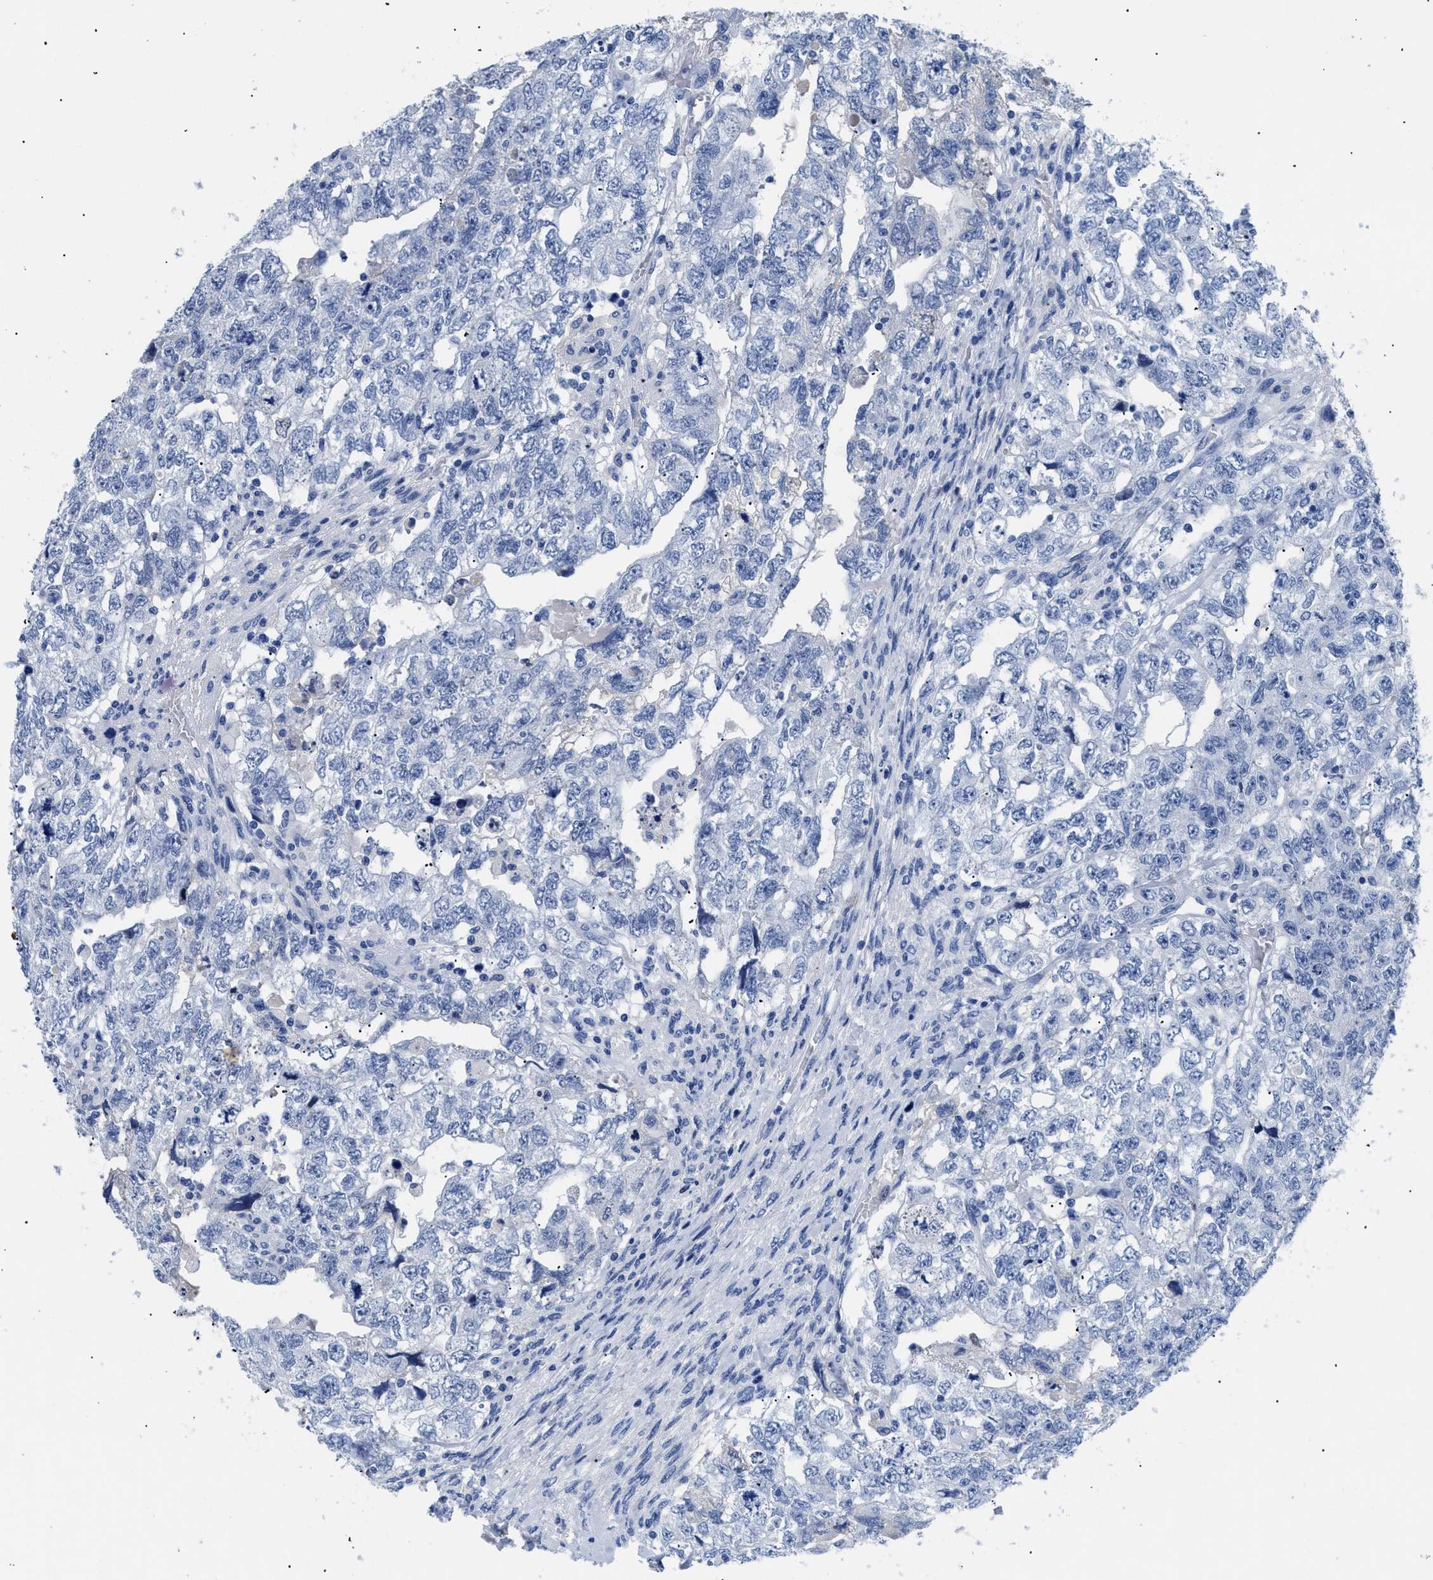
{"staining": {"intensity": "negative", "quantity": "none", "location": "none"}, "tissue": "testis cancer", "cell_type": "Tumor cells", "image_type": "cancer", "snomed": [{"axis": "morphology", "description": "Carcinoma, Embryonal, NOS"}, {"axis": "topography", "description": "Testis"}], "caption": "Tumor cells show no significant protein positivity in testis cancer.", "gene": "TMEM68", "patient": {"sex": "male", "age": 36}}